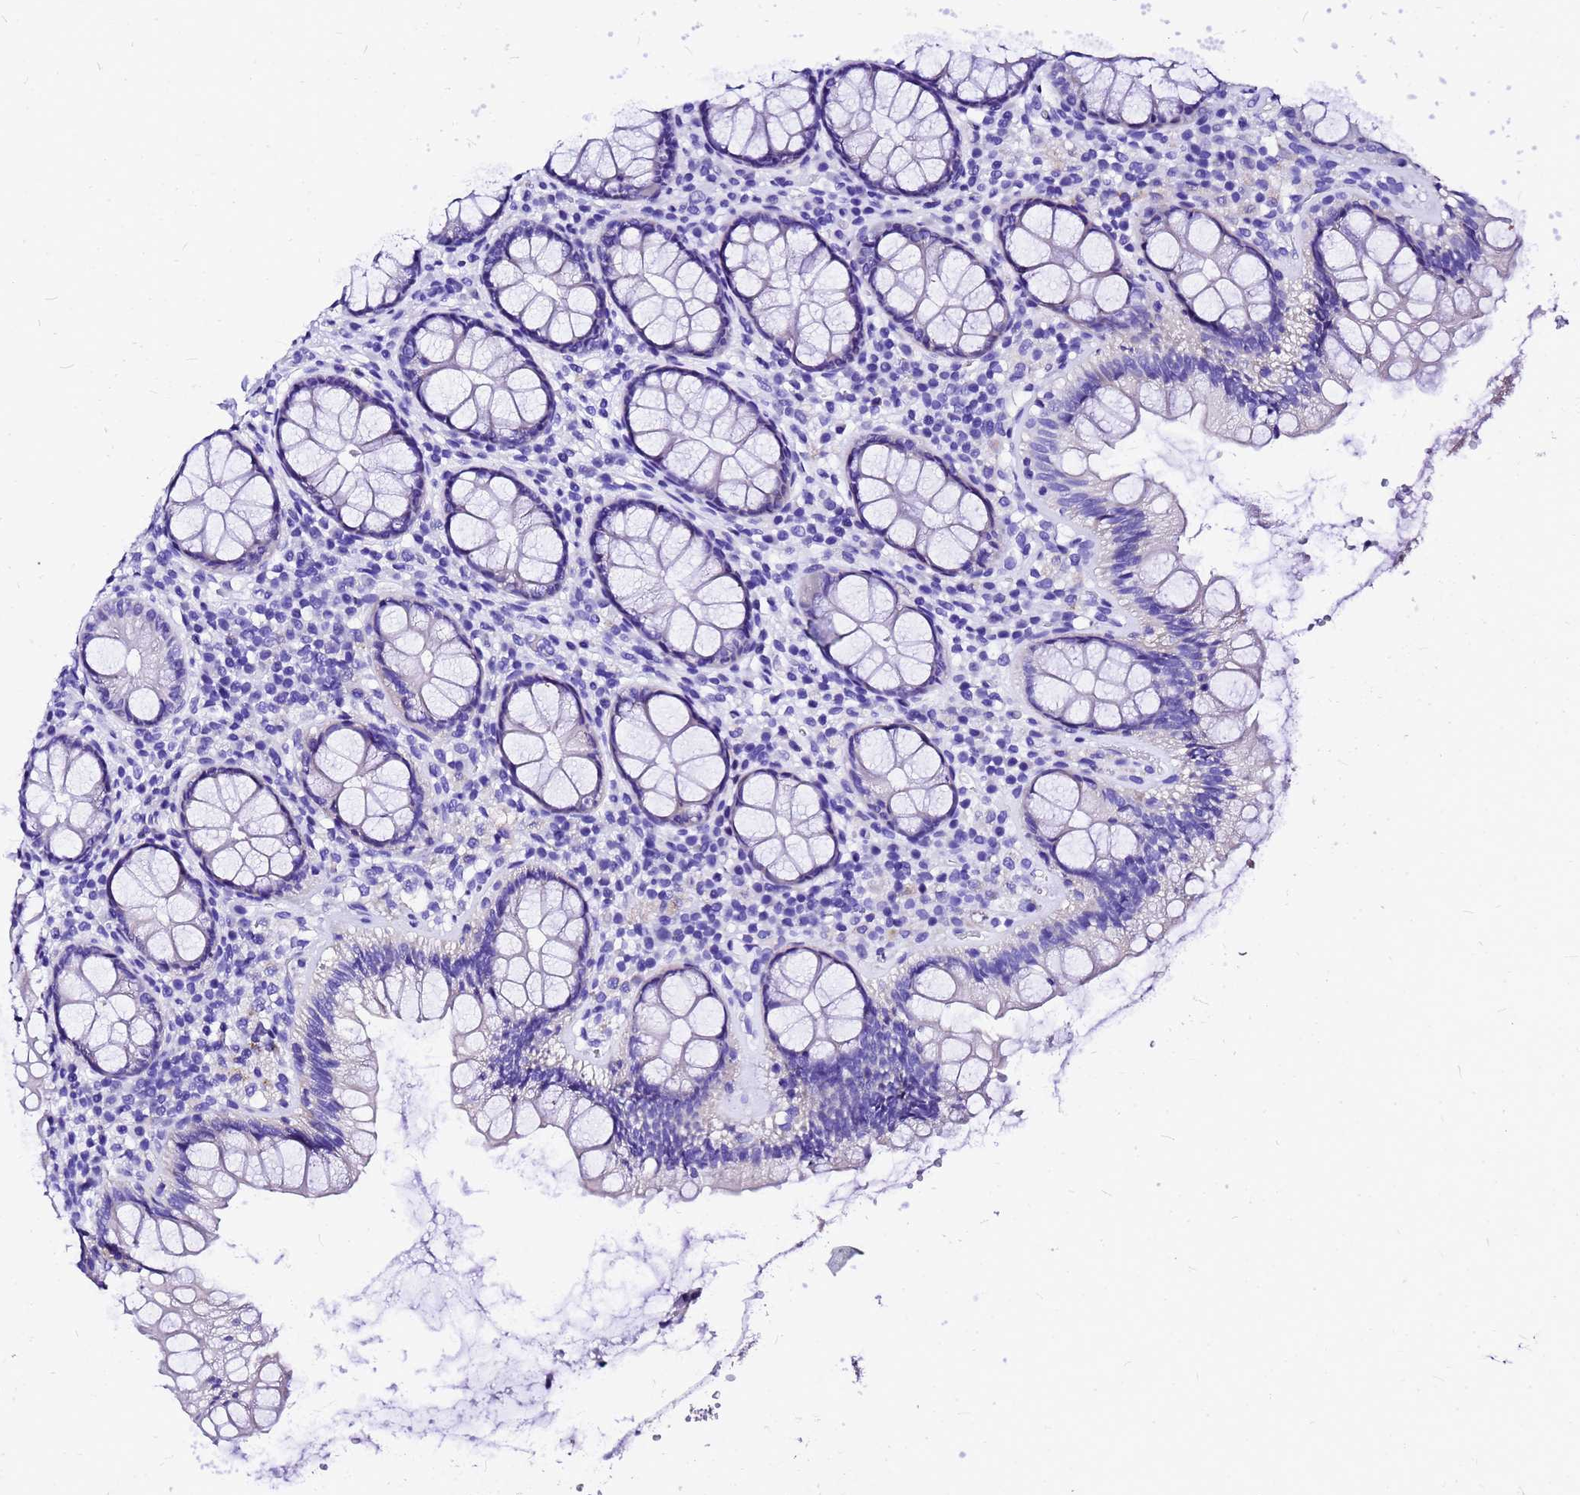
{"staining": {"intensity": "negative", "quantity": "none", "location": "none"}, "tissue": "rectum", "cell_type": "Glandular cells", "image_type": "normal", "snomed": [{"axis": "morphology", "description": "Normal tissue, NOS"}, {"axis": "topography", "description": "Rectum"}], "caption": "Glandular cells show no significant protein positivity in normal rectum. (DAB (3,3'-diaminobenzidine) IHC visualized using brightfield microscopy, high magnification).", "gene": "HERC4", "patient": {"sex": "male", "age": 83}}